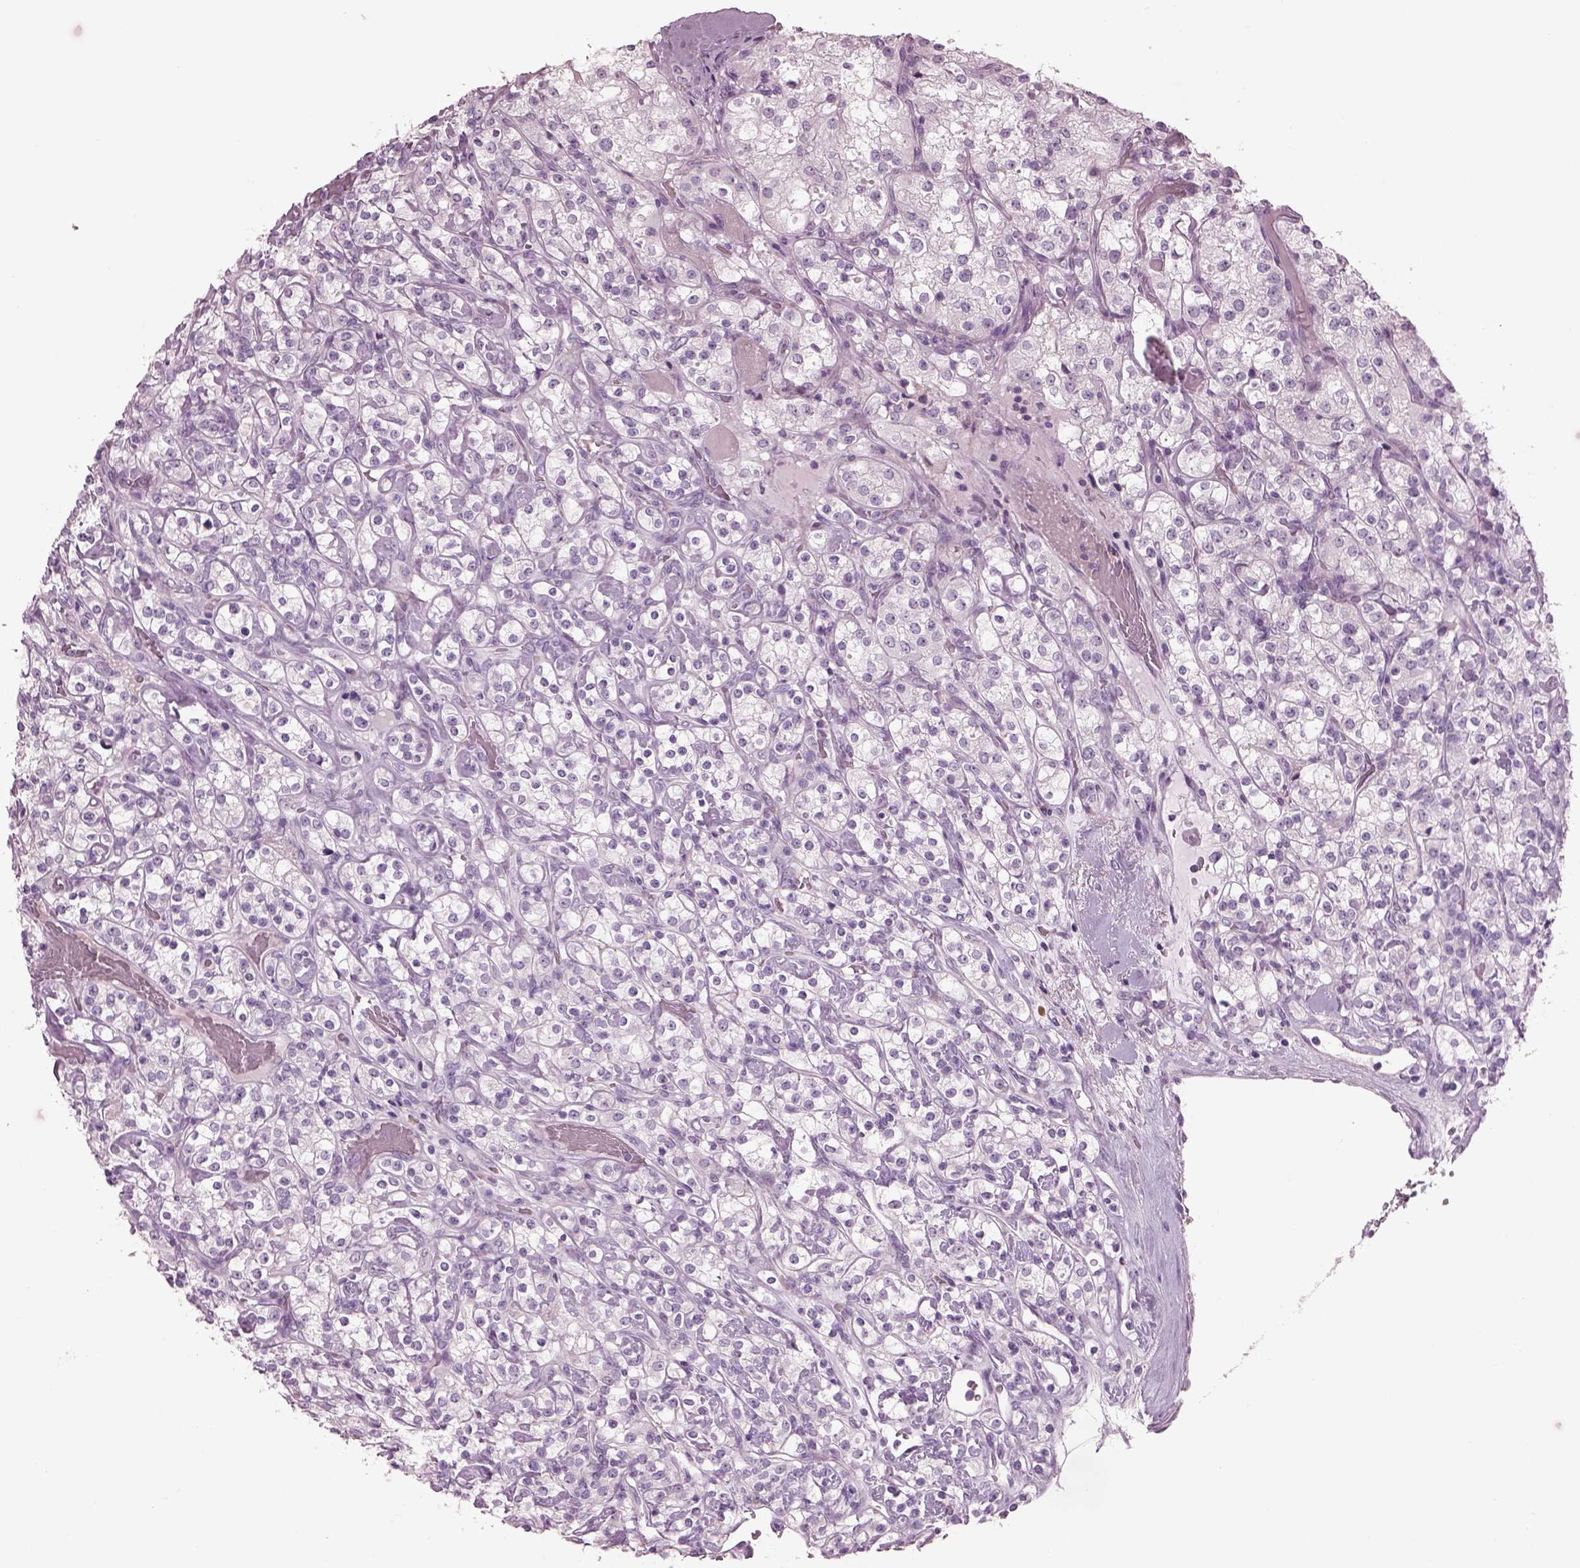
{"staining": {"intensity": "negative", "quantity": "none", "location": "none"}, "tissue": "renal cancer", "cell_type": "Tumor cells", "image_type": "cancer", "snomed": [{"axis": "morphology", "description": "Adenocarcinoma, NOS"}, {"axis": "topography", "description": "Kidney"}], "caption": "The micrograph demonstrates no significant positivity in tumor cells of renal adenocarcinoma.", "gene": "CYLC1", "patient": {"sex": "male", "age": 77}}